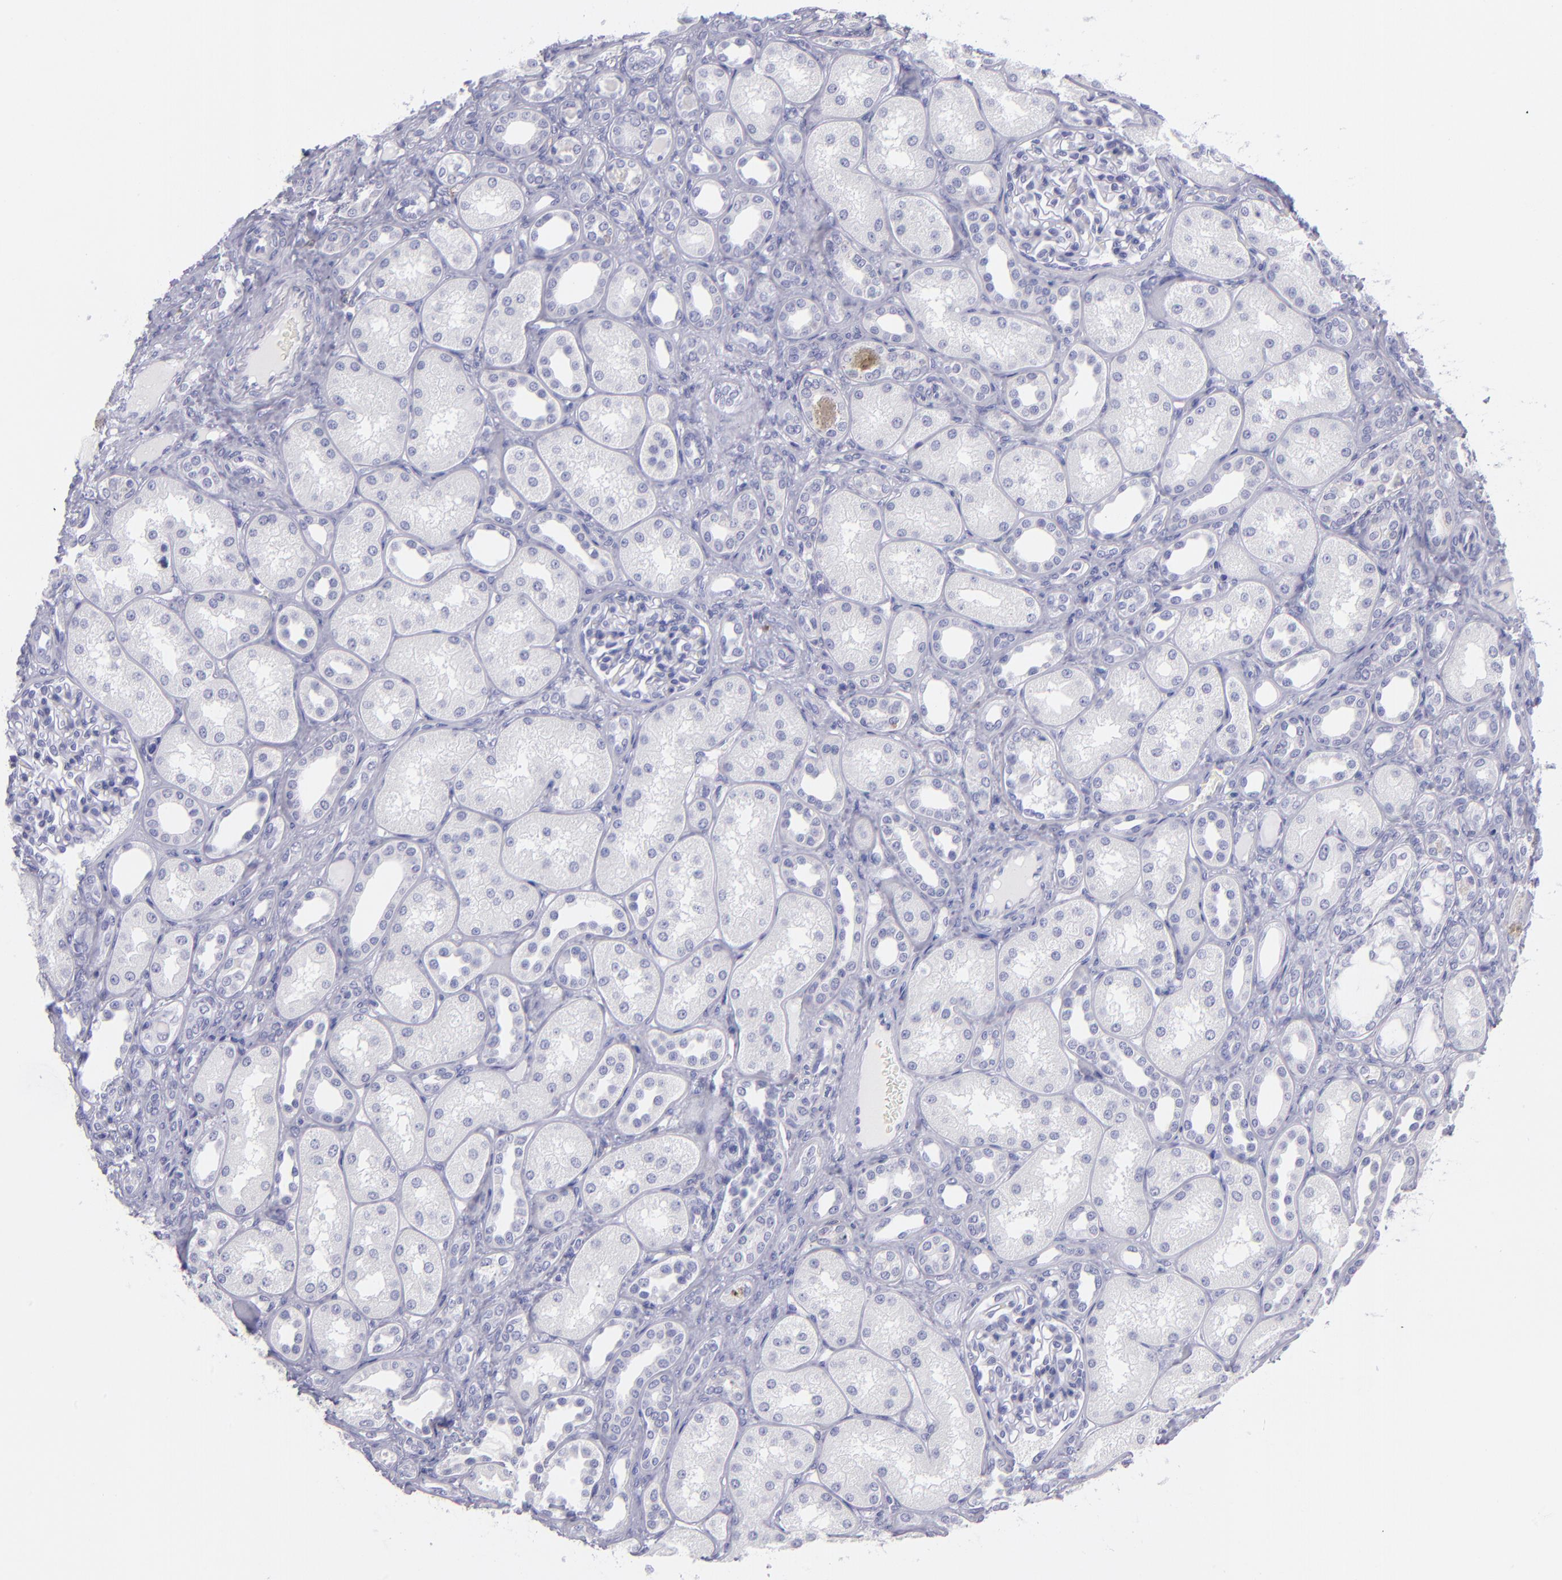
{"staining": {"intensity": "negative", "quantity": "none", "location": "none"}, "tissue": "kidney", "cell_type": "Cells in glomeruli", "image_type": "normal", "snomed": [{"axis": "morphology", "description": "Normal tissue, NOS"}, {"axis": "topography", "description": "Kidney"}], "caption": "A high-resolution photomicrograph shows immunohistochemistry staining of normal kidney, which displays no significant expression in cells in glomeruli.", "gene": "CD82", "patient": {"sex": "male", "age": 7}}